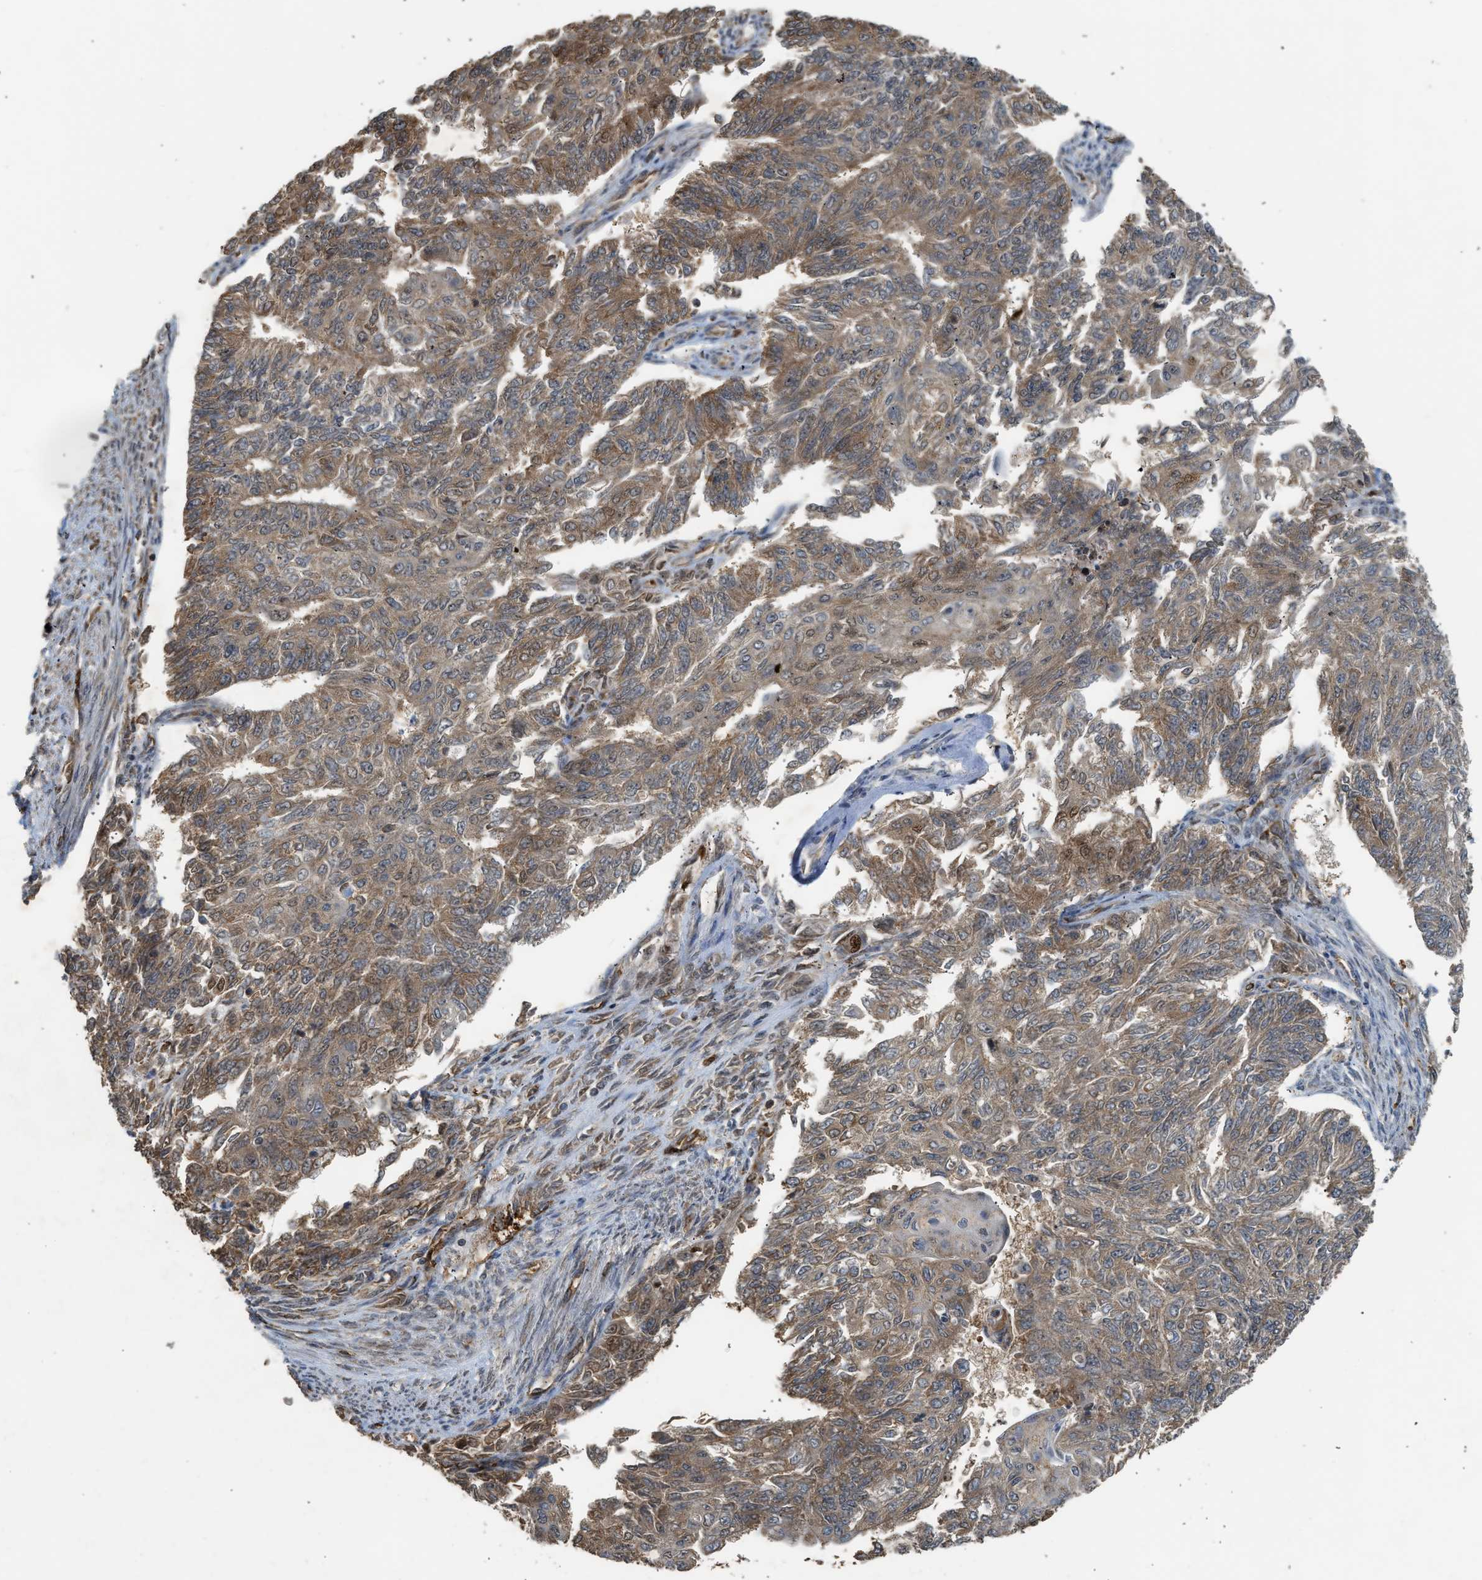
{"staining": {"intensity": "moderate", "quantity": ">75%", "location": "cytoplasmic/membranous"}, "tissue": "endometrial cancer", "cell_type": "Tumor cells", "image_type": "cancer", "snomed": [{"axis": "morphology", "description": "Adenocarcinoma, NOS"}, {"axis": "topography", "description": "Endometrium"}], "caption": "IHC photomicrograph of human adenocarcinoma (endometrial) stained for a protein (brown), which displays medium levels of moderate cytoplasmic/membranous expression in approximately >75% of tumor cells.", "gene": "HIP1R", "patient": {"sex": "female", "age": 32}}